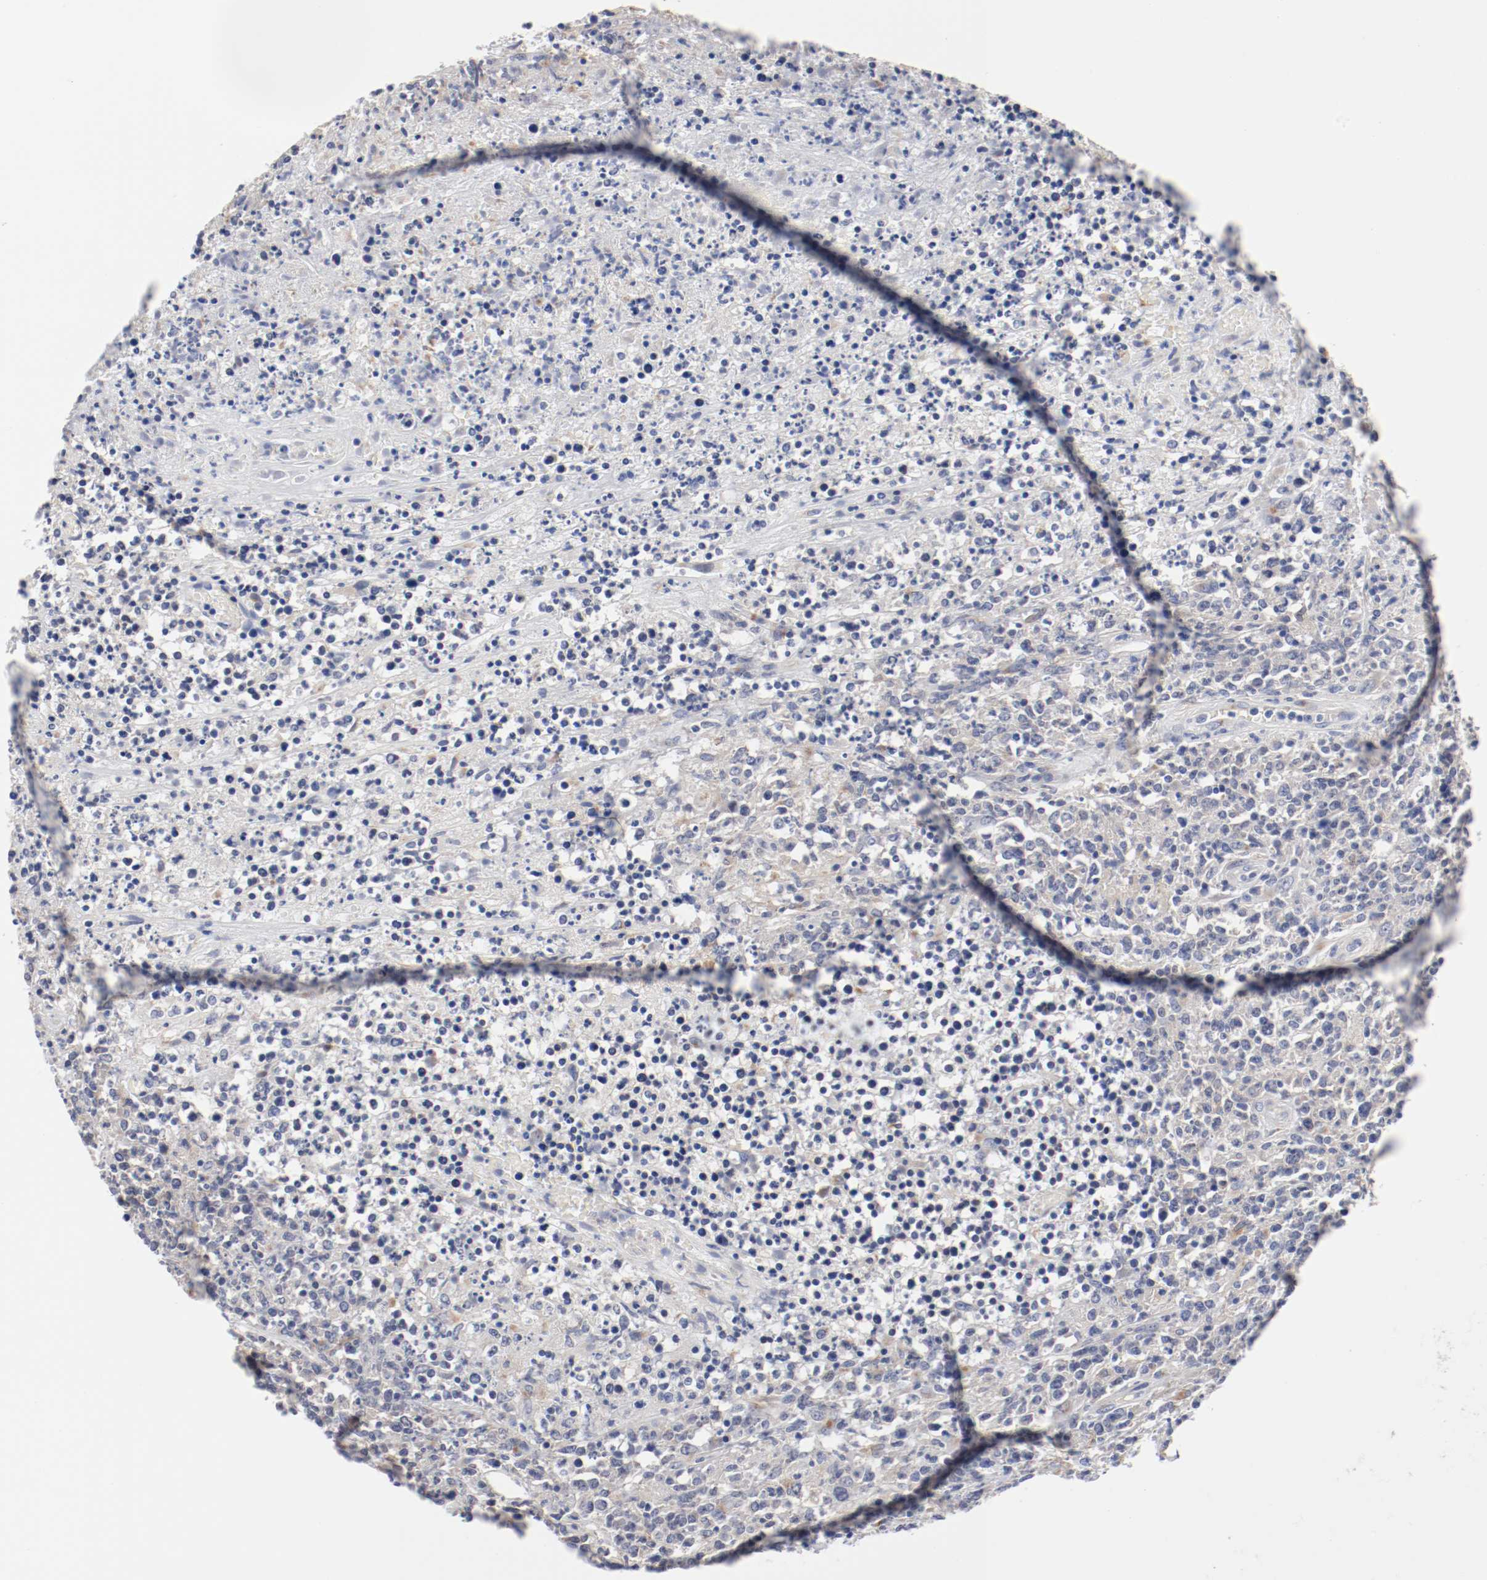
{"staining": {"intensity": "negative", "quantity": "none", "location": "none"}, "tissue": "lymphoma", "cell_type": "Tumor cells", "image_type": "cancer", "snomed": [{"axis": "morphology", "description": "Malignant lymphoma, non-Hodgkin's type, High grade"}, {"axis": "topography", "description": "Lymph node"}], "caption": "Photomicrograph shows no protein staining in tumor cells of malignant lymphoma, non-Hodgkin's type (high-grade) tissue. (DAB (3,3'-diaminobenzidine) immunohistochemistry with hematoxylin counter stain).", "gene": "GPR143", "patient": {"sex": "female", "age": 84}}